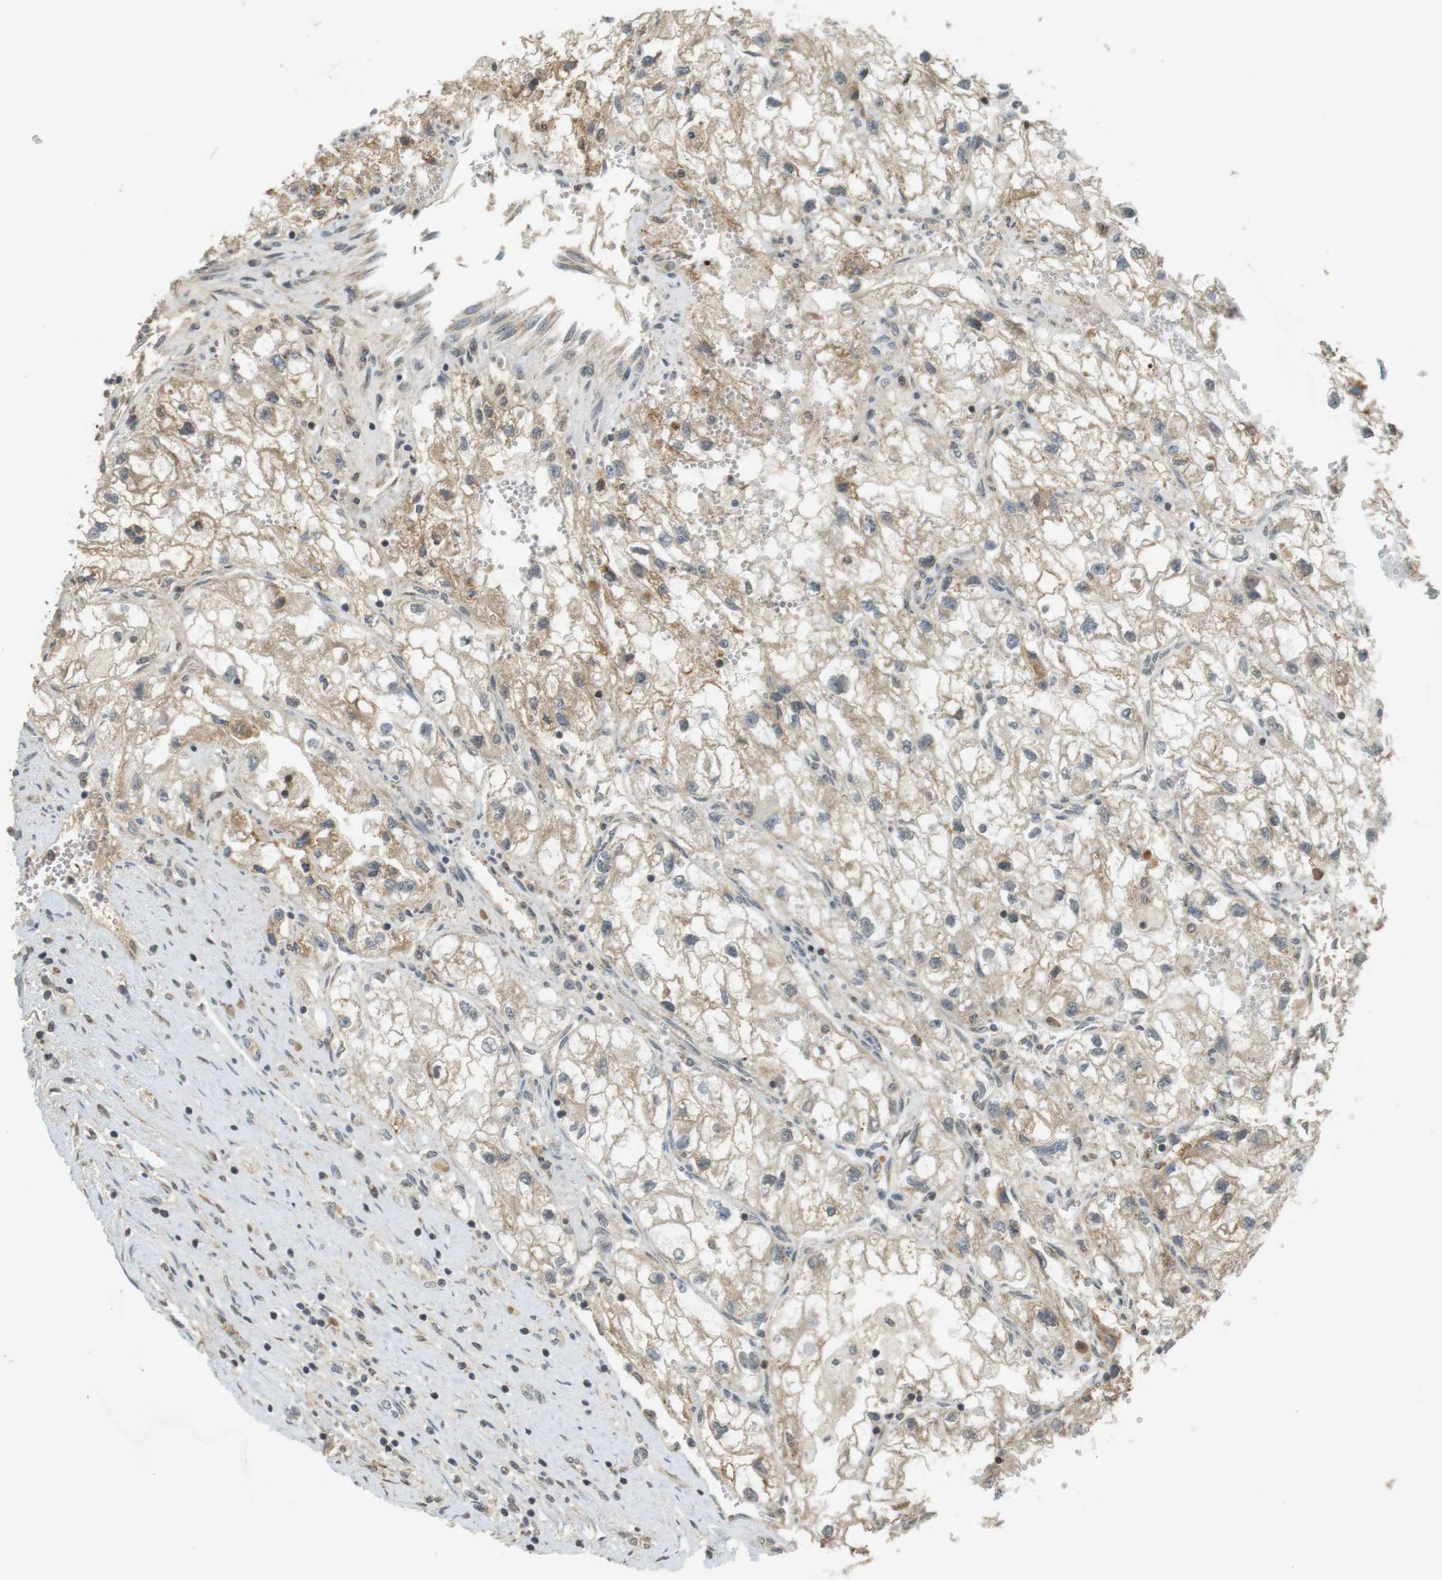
{"staining": {"intensity": "weak", "quantity": "<25%", "location": "cytoplasmic/membranous"}, "tissue": "renal cancer", "cell_type": "Tumor cells", "image_type": "cancer", "snomed": [{"axis": "morphology", "description": "Adenocarcinoma, NOS"}, {"axis": "topography", "description": "Kidney"}], "caption": "The photomicrograph displays no staining of tumor cells in adenocarcinoma (renal).", "gene": "SRR", "patient": {"sex": "female", "age": 70}}